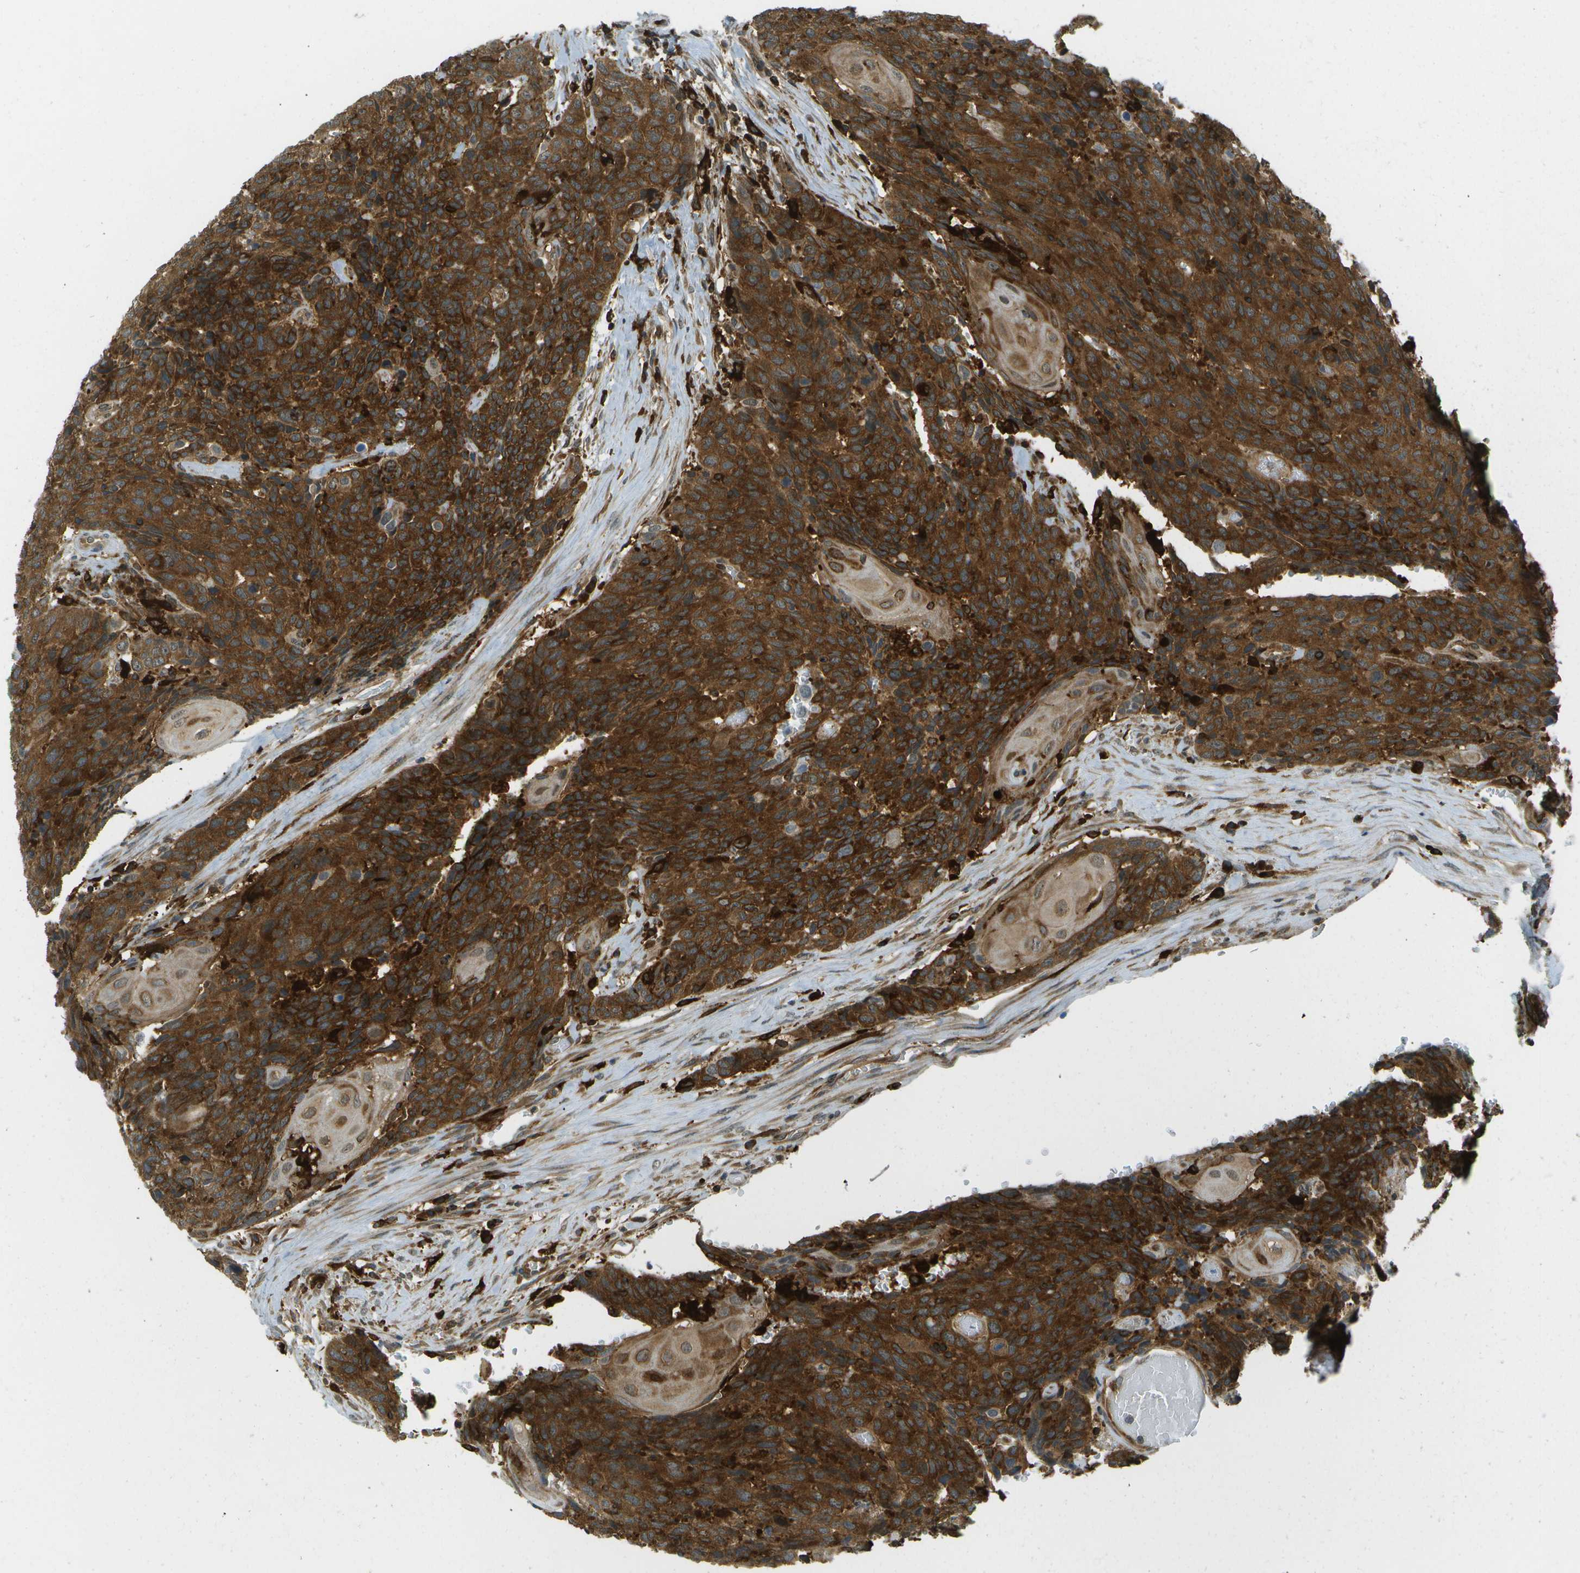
{"staining": {"intensity": "moderate", "quantity": ">75%", "location": "cytoplasmic/membranous"}, "tissue": "head and neck cancer", "cell_type": "Tumor cells", "image_type": "cancer", "snomed": [{"axis": "morphology", "description": "Squamous cell carcinoma, NOS"}, {"axis": "topography", "description": "Head-Neck"}], "caption": "Head and neck cancer stained with DAB immunohistochemistry displays medium levels of moderate cytoplasmic/membranous positivity in about >75% of tumor cells.", "gene": "TMTC1", "patient": {"sex": "male", "age": 66}}